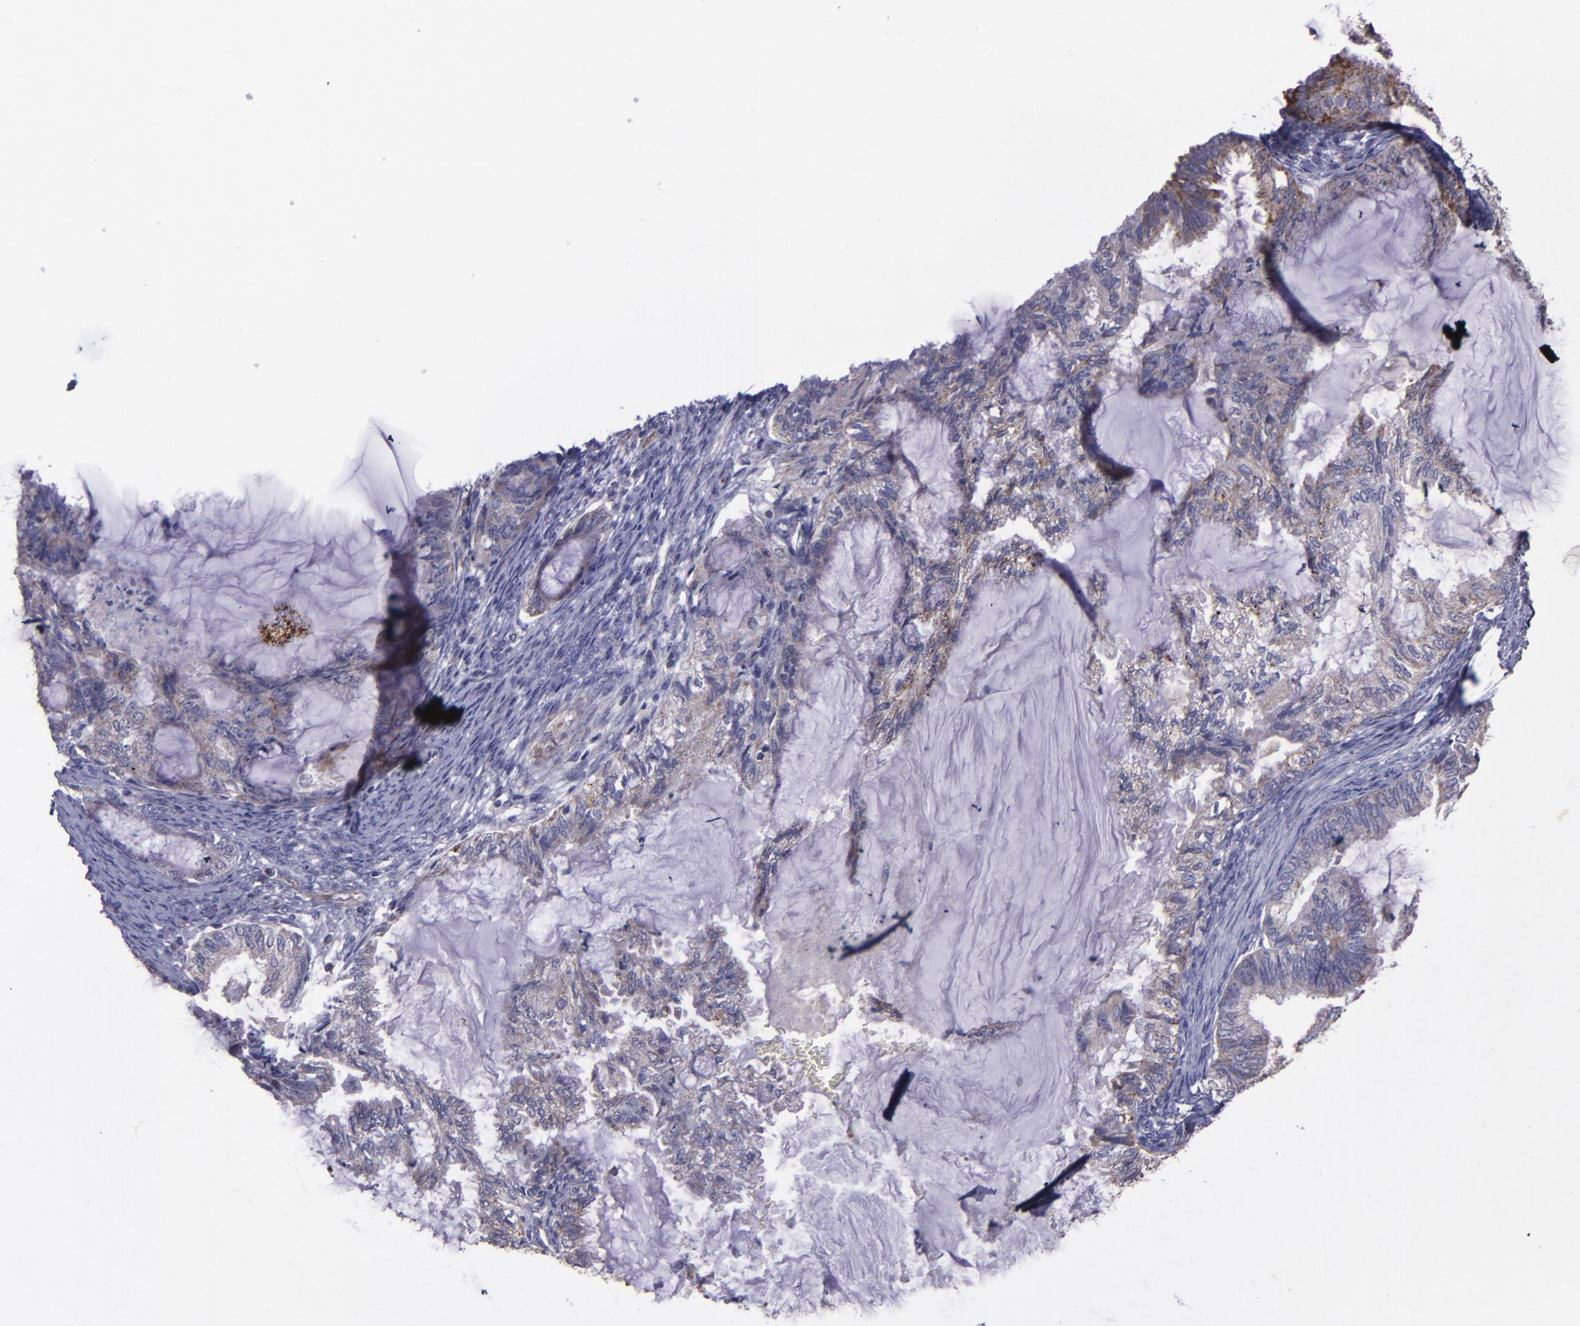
{"staining": {"intensity": "moderate", "quantity": ">75%", "location": "cytoplasmic/membranous"}, "tissue": "endometrial cancer", "cell_type": "Tumor cells", "image_type": "cancer", "snomed": [{"axis": "morphology", "description": "Adenocarcinoma, NOS"}, {"axis": "topography", "description": "Endometrium"}], "caption": "A medium amount of moderate cytoplasmic/membranous positivity is identified in approximately >75% of tumor cells in adenocarcinoma (endometrial) tissue.", "gene": "LONP1", "patient": {"sex": "female", "age": 86}}